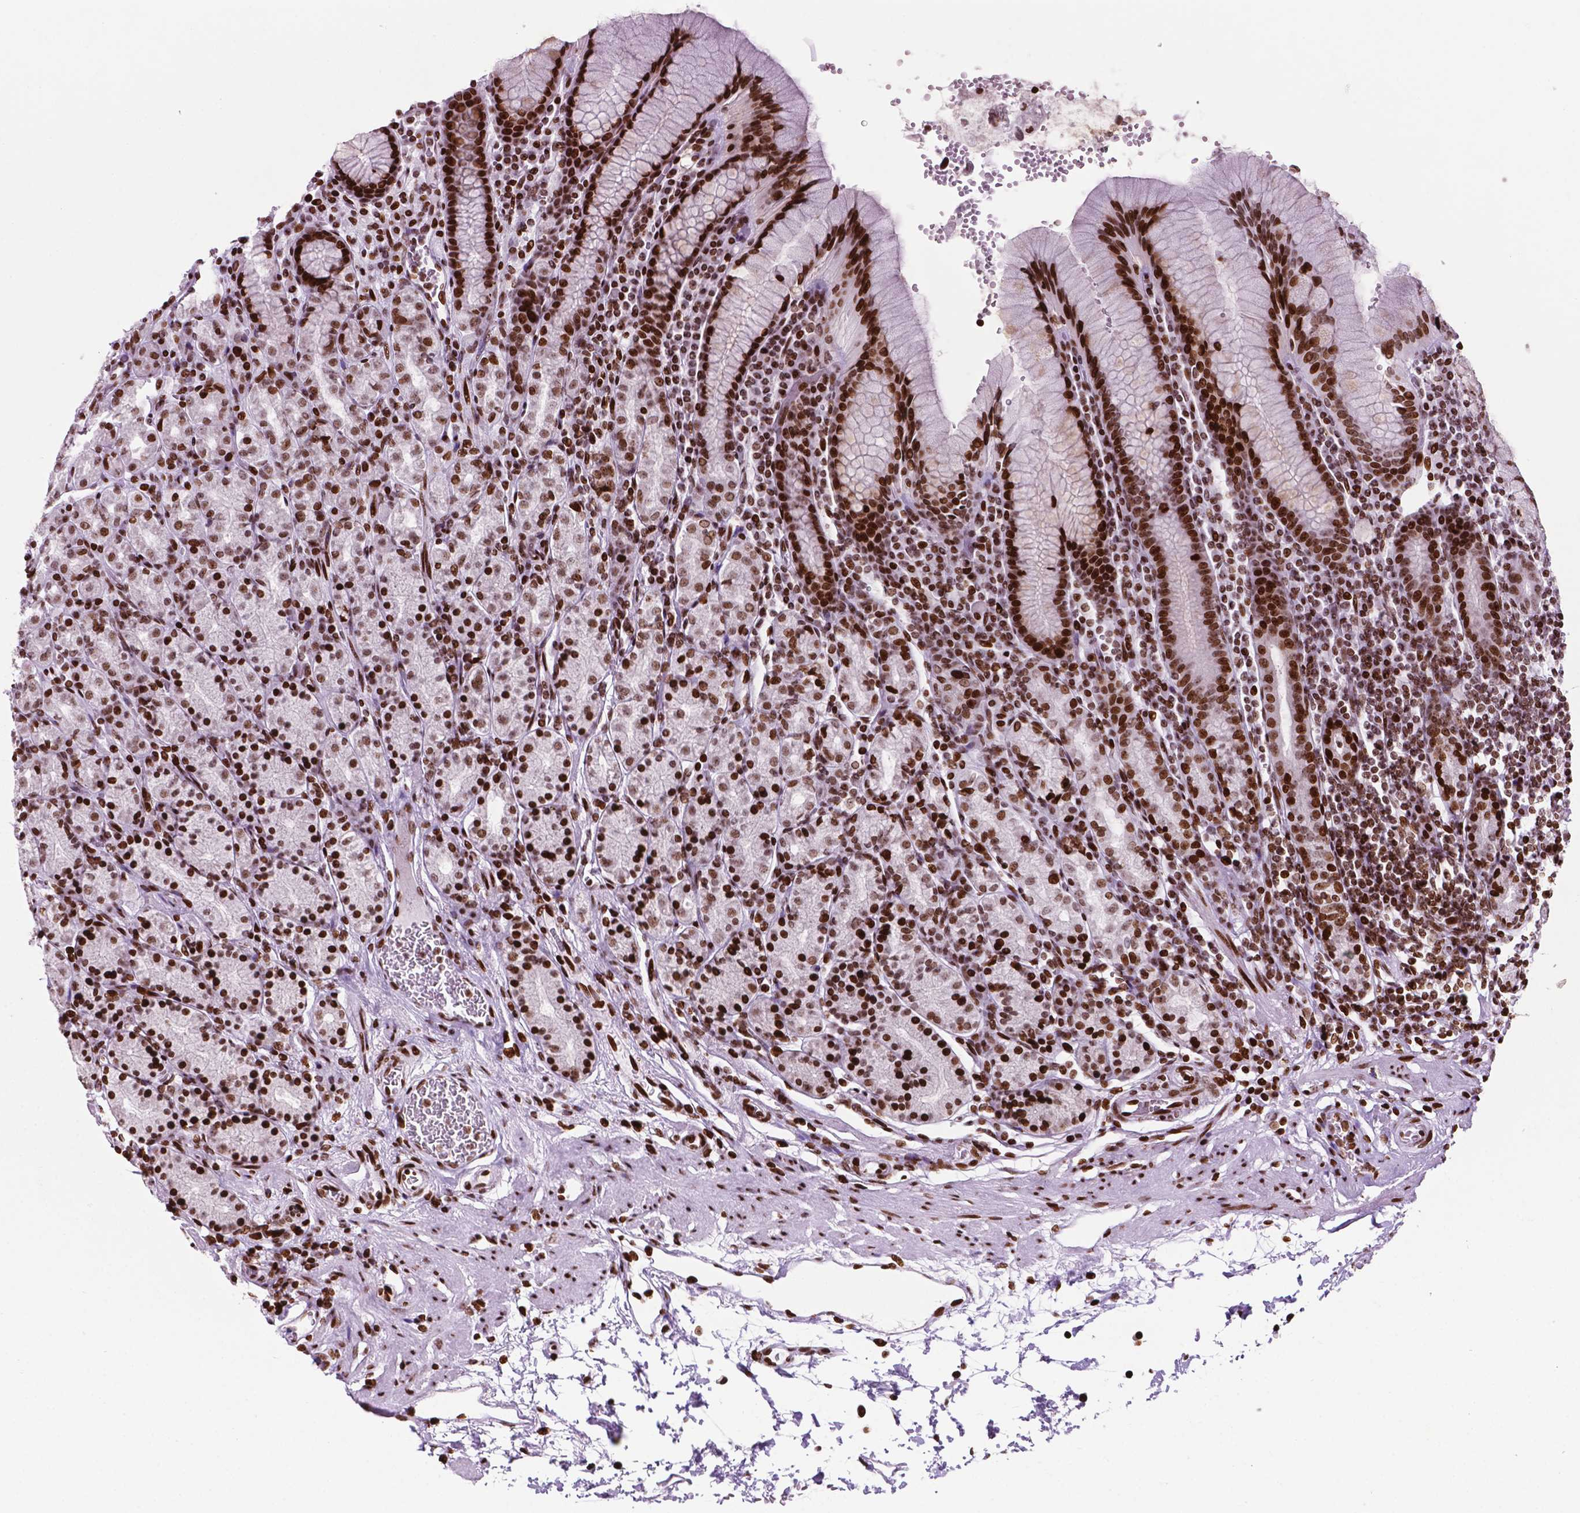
{"staining": {"intensity": "strong", "quantity": ">75%", "location": "nuclear"}, "tissue": "stomach", "cell_type": "Glandular cells", "image_type": "normal", "snomed": [{"axis": "morphology", "description": "Normal tissue, NOS"}, {"axis": "topography", "description": "Stomach, upper"}, {"axis": "topography", "description": "Stomach"}], "caption": "Immunohistochemical staining of unremarkable human stomach exhibits >75% levels of strong nuclear protein expression in approximately >75% of glandular cells. Nuclei are stained in blue.", "gene": "TMEM250", "patient": {"sex": "male", "age": 62}}